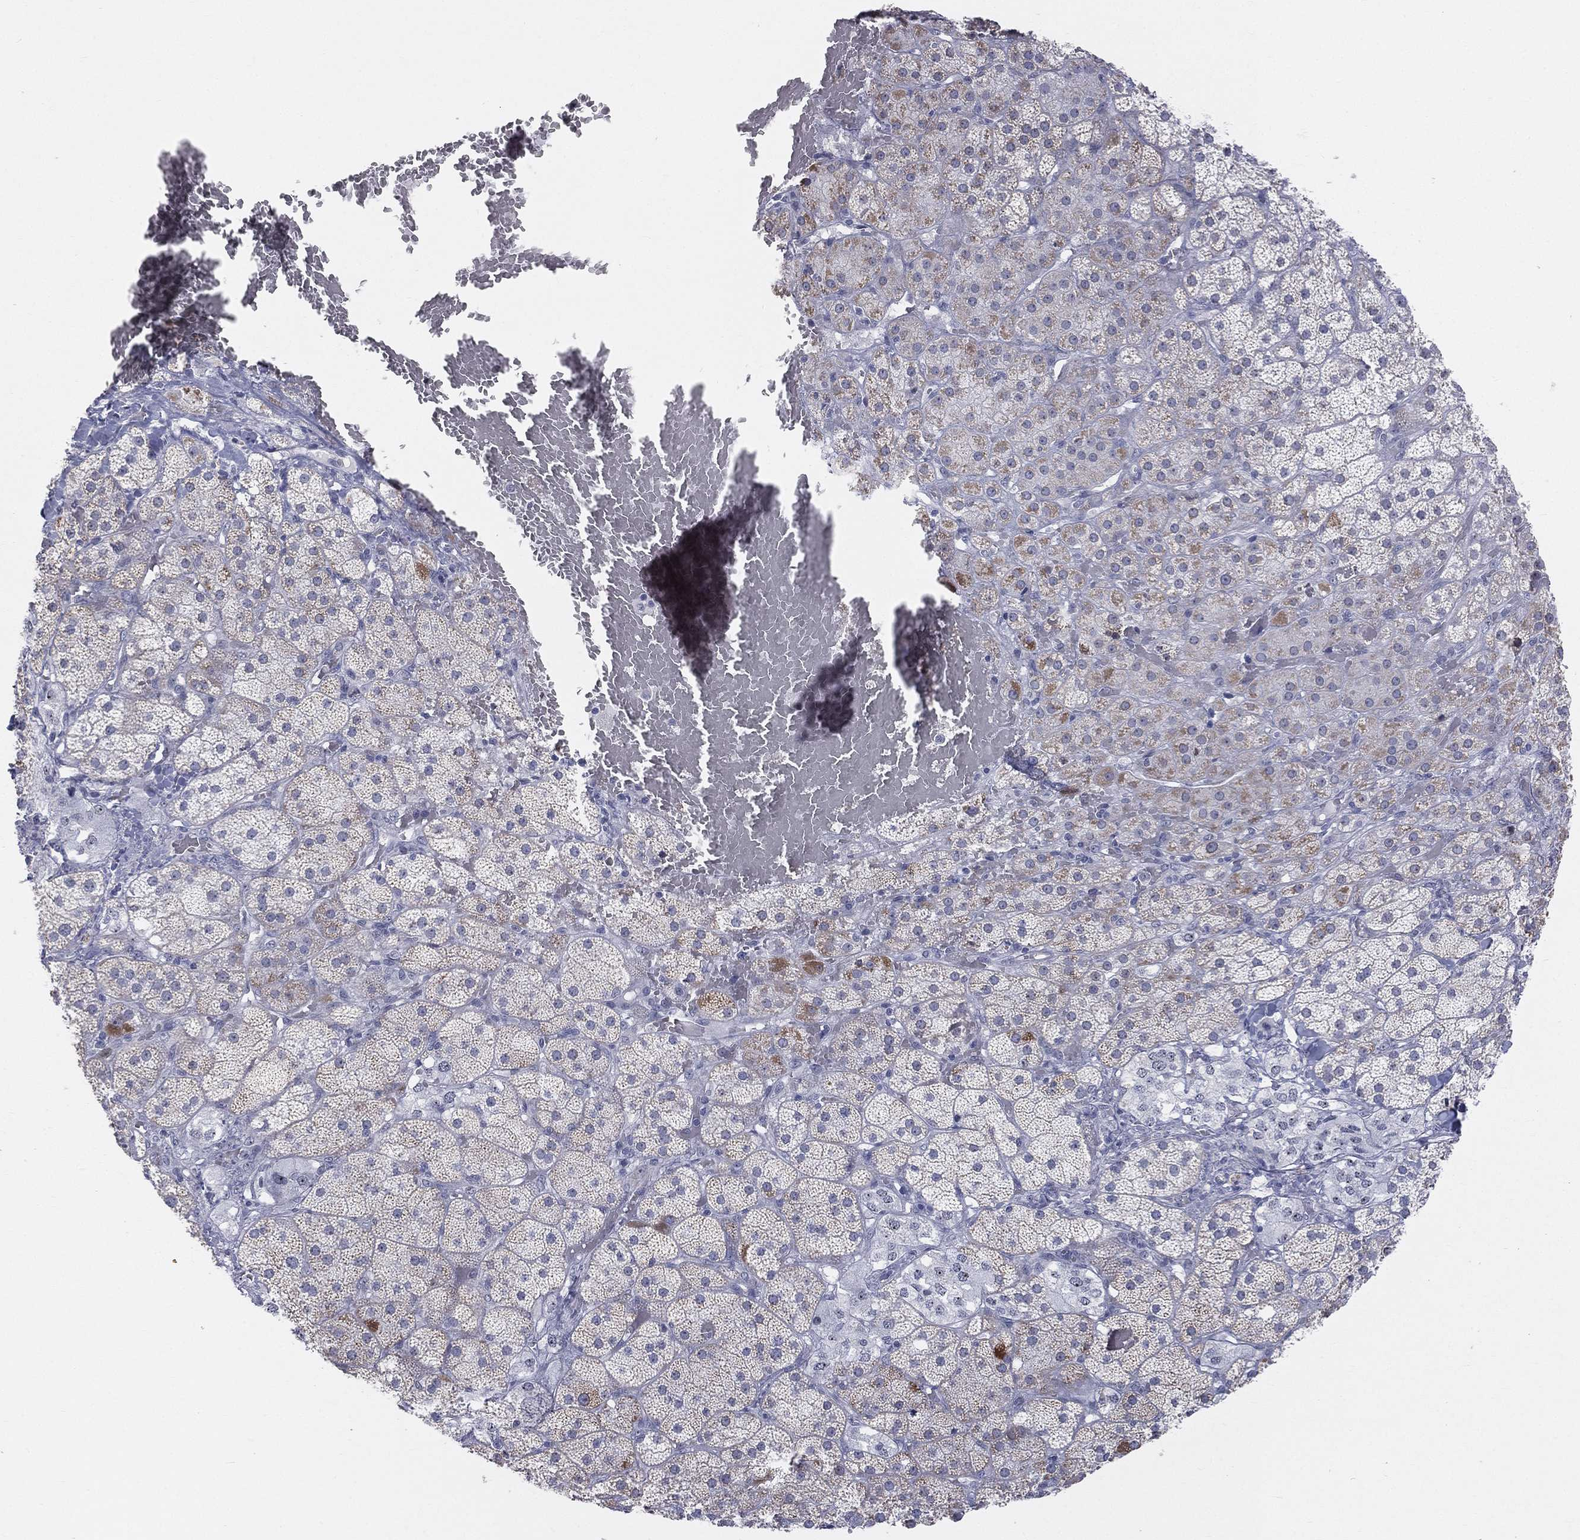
{"staining": {"intensity": "moderate", "quantity": "<25%", "location": "cytoplasmic/membranous"}, "tissue": "adrenal gland", "cell_type": "Glandular cells", "image_type": "normal", "snomed": [{"axis": "morphology", "description": "Normal tissue, NOS"}, {"axis": "topography", "description": "Adrenal gland"}], "caption": "Adrenal gland was stained to show a protein in brown. There is low levels of moderate cytoplasmic/membranous positivity in about <25% of glandular cells. (DAB (3,3'-diaminobenzidine) IHC with brightfield microscopy, high magnification).", "gene": "CD22", "patient": {"sex": "male", "age": 57}}